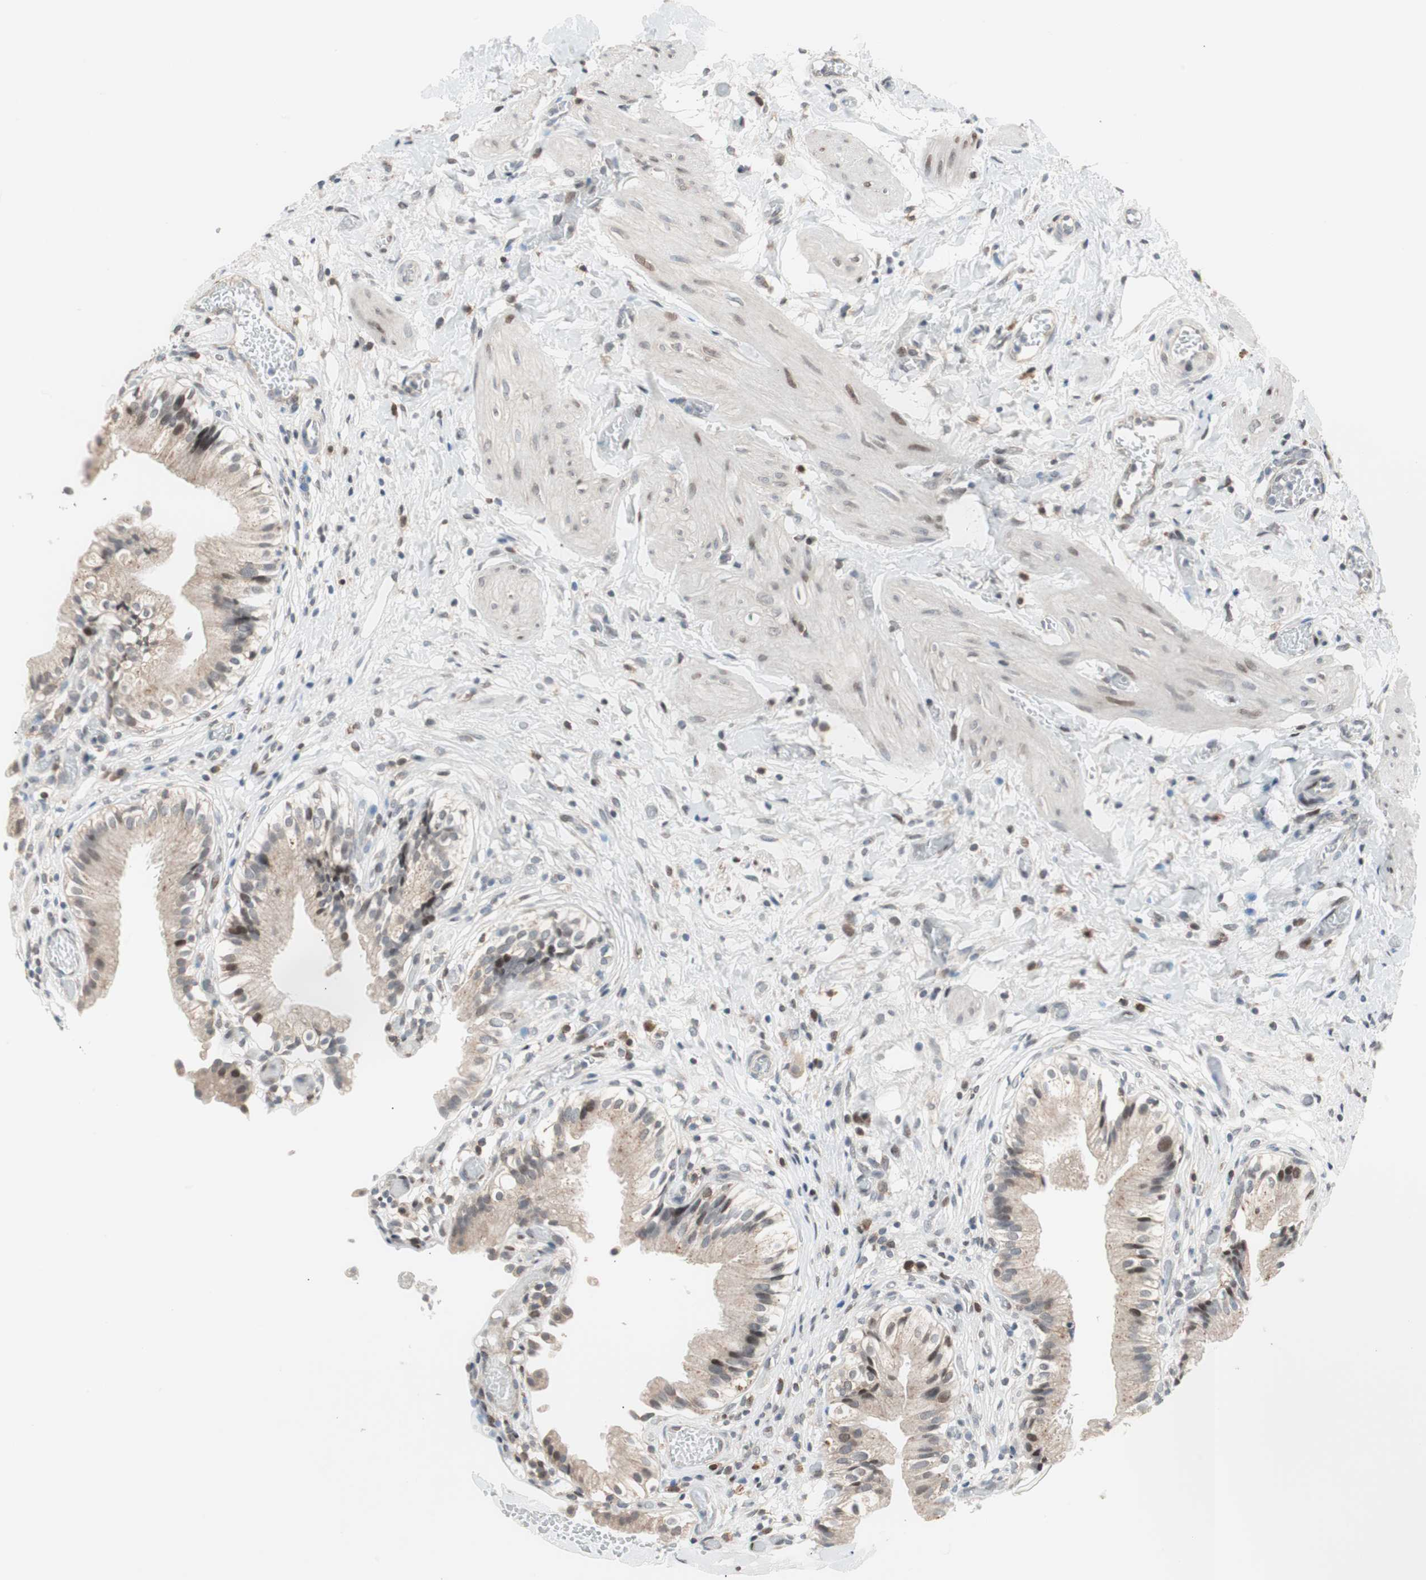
{"staining": {"intensity": "weak", "quantity": "25%-75%", "location": "cytoplasmic/membranous"}, "tissue": "gallbladder", "cell_type": "Glandular cells", "image_type": "normal", "snomed": [{"axis": "morphology", "description": "Normal tissue, NOS"}, {"axis": "topography", "description": "Gallbladder"}], "caption": "Protein analysis of benign gallbladder shows weak cytoplasmic/membranous expression in approximately 25%-75% of glandular cells. Nuclei are stained in blue.", "gene": "POLH", "patient": {"sex": "male", "age": 65}}